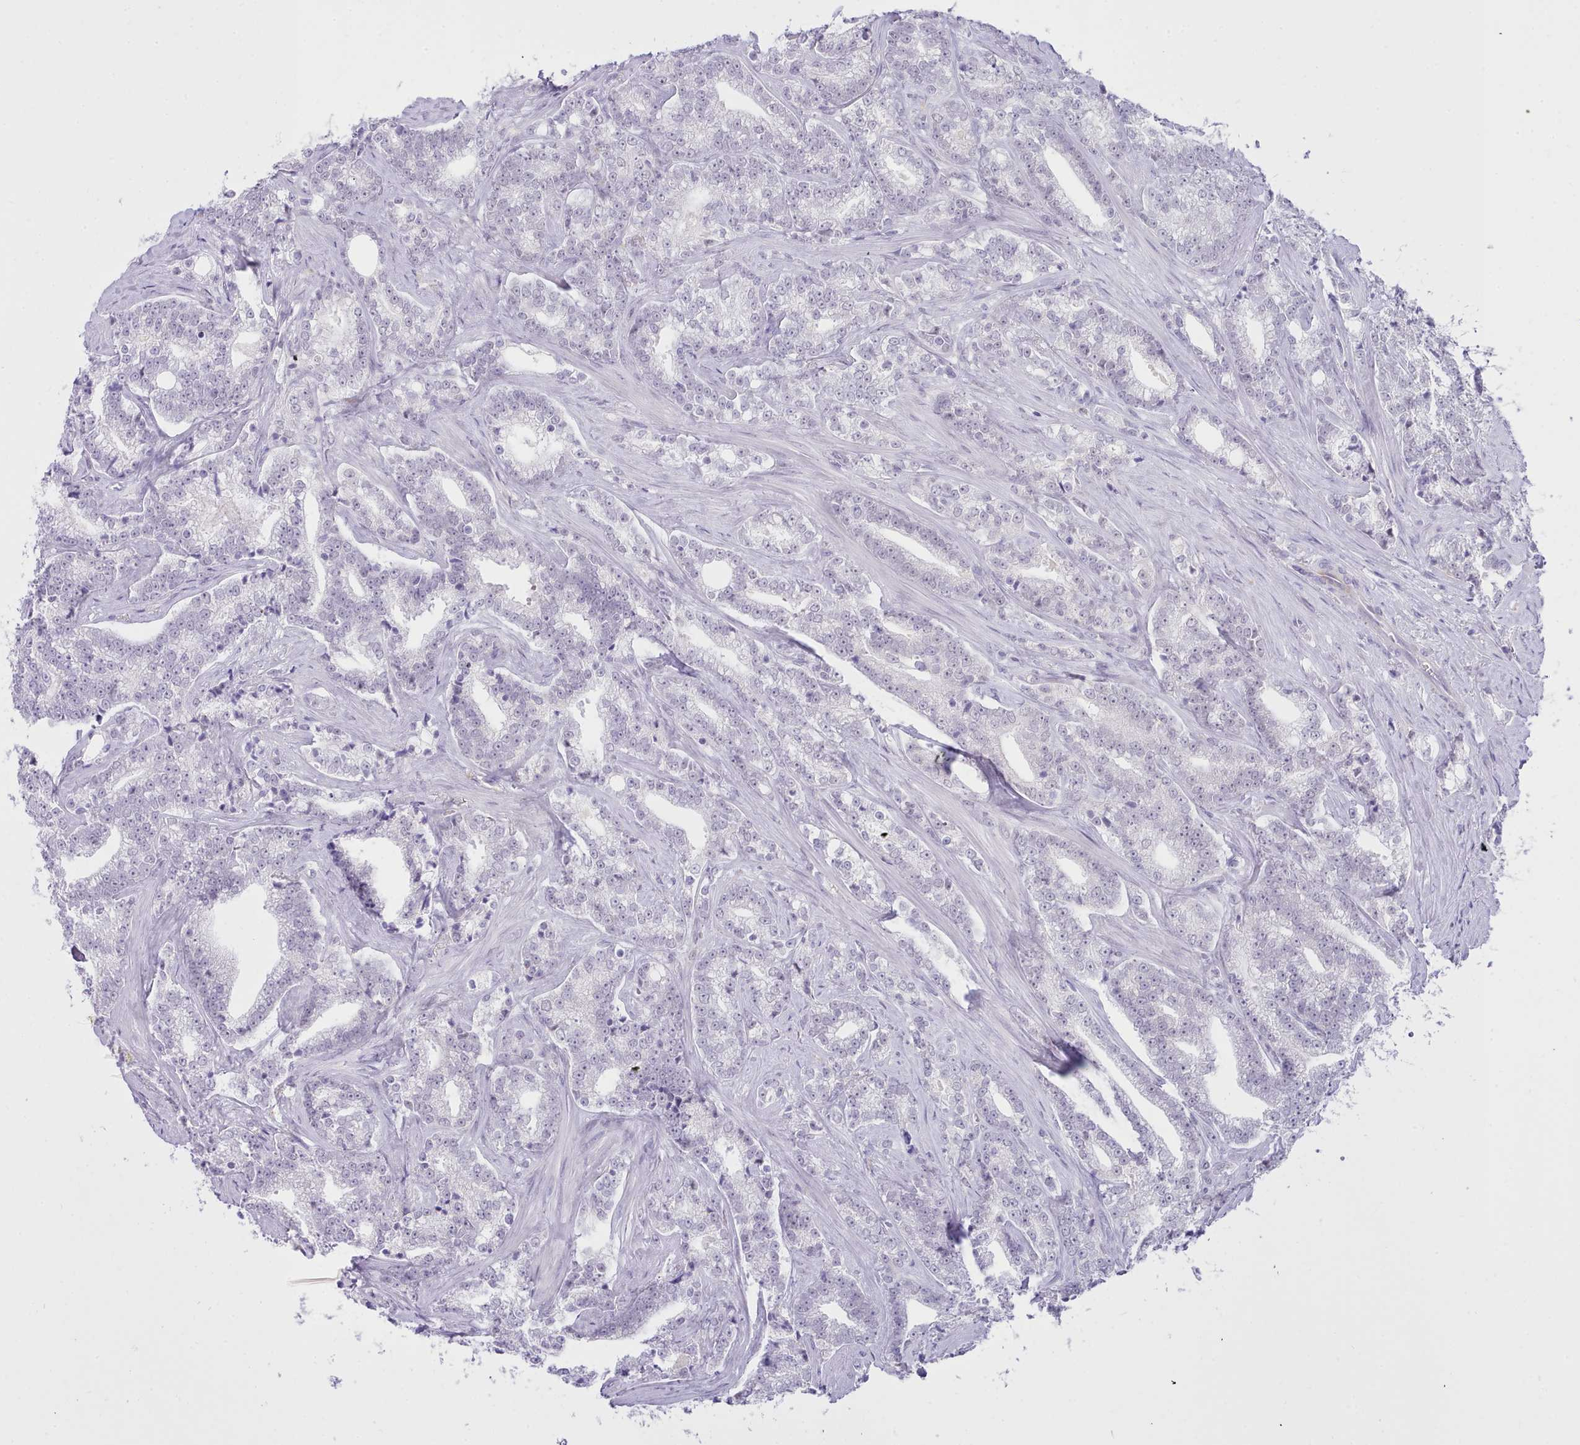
{"staining": {"intensity": "negative", "quantity": "none", "location": "none"}, "tissue": "prostate cancer", "cell_type": "Tumor cells", "image_type": "cancer", "snomed": [{"axis": "morphology", "description": "Adenocarcinoma, High grade"}, {"axis": "topography", "description": "Prostate"}], "caption": "Immunohistochemistry of prostate adenocarcinoma (high-grade) exhibits no staining in tumor cells.", "gene": "LRRC37A", "patient": {"sex": "male", "age": 67}}